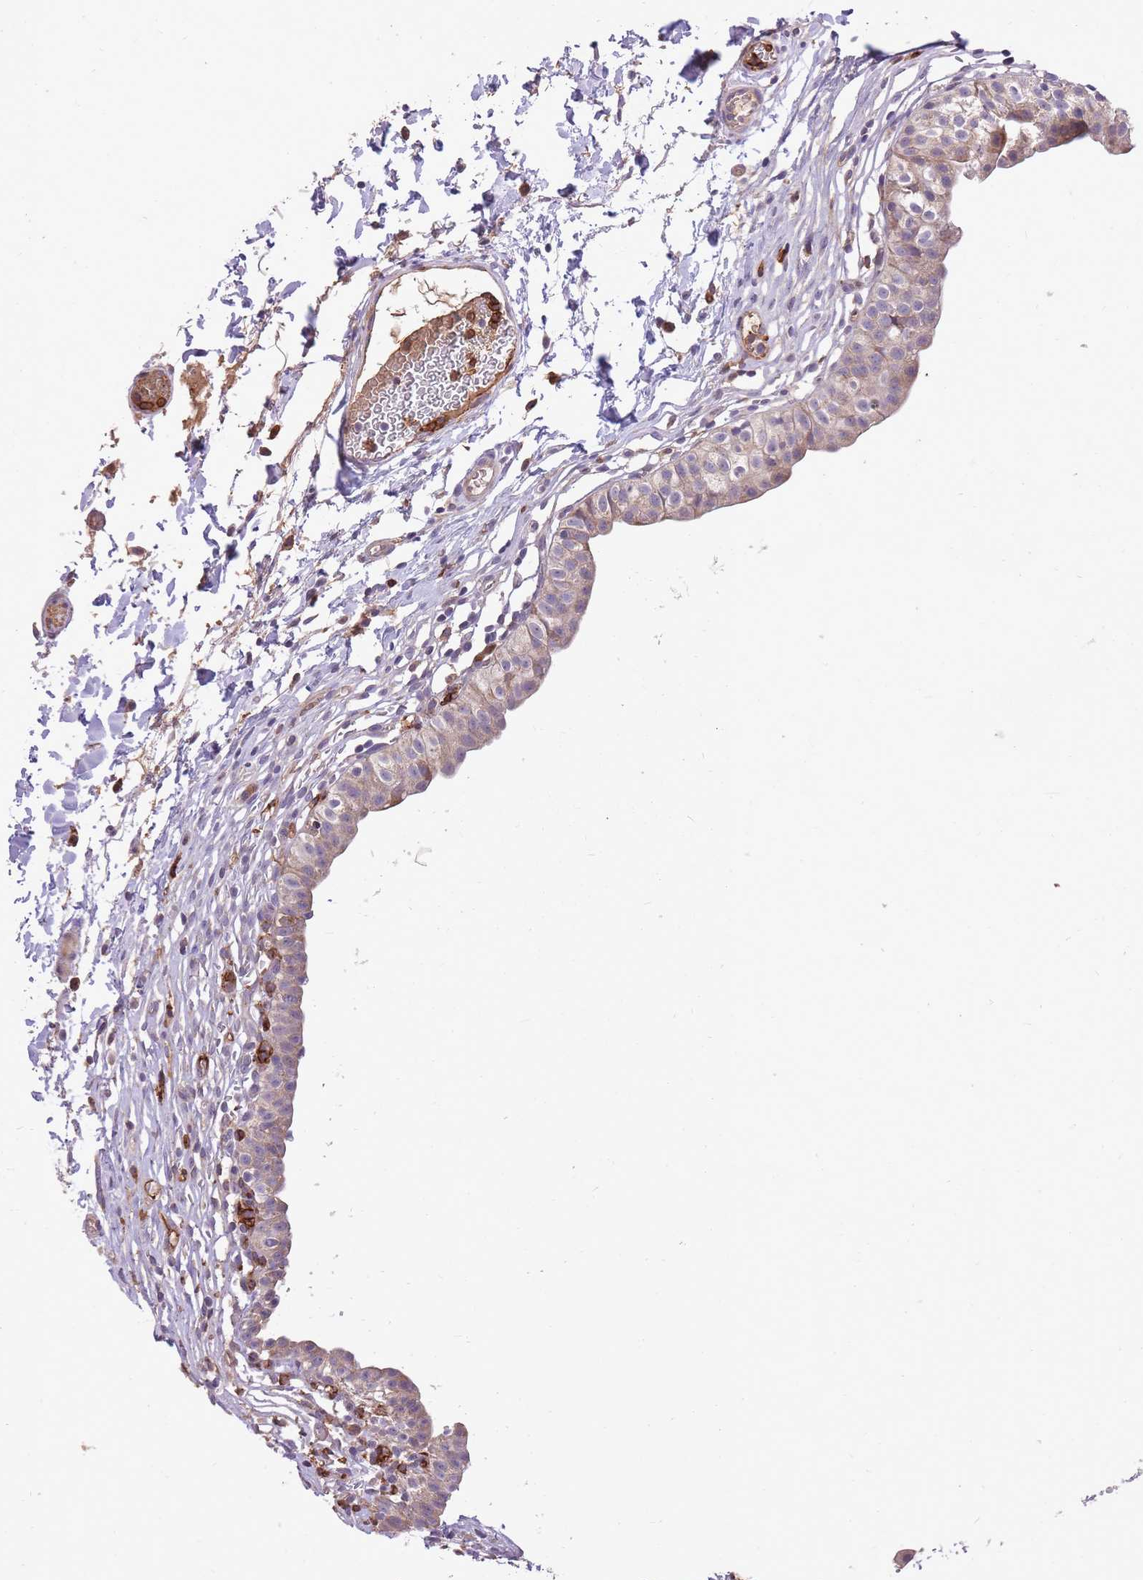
{"staining": {"intensity": "weak", "quantity": "25%-75%", "location": "cytoplasmic/membranous"}, "tissue": "urinary bladder", "cell_type": "Urothelial cells", "image_type": "normal", "snomed": [{"axis": "morphology", "description": "Normal tissue, NOS"}, {"axis": "topography", "description": "Urinary bladder"}, {"axis": "topography", "description": "Peripheral nerve tissue"}], "caption": "The micrograph shows staining of normal urinary bladder, revealing weak cytoplasmic/membranous protein staining (brown color) within urothelial cells.", "gene": "IGF2BP2", "patient": {"sex": "male", "age": 55}}